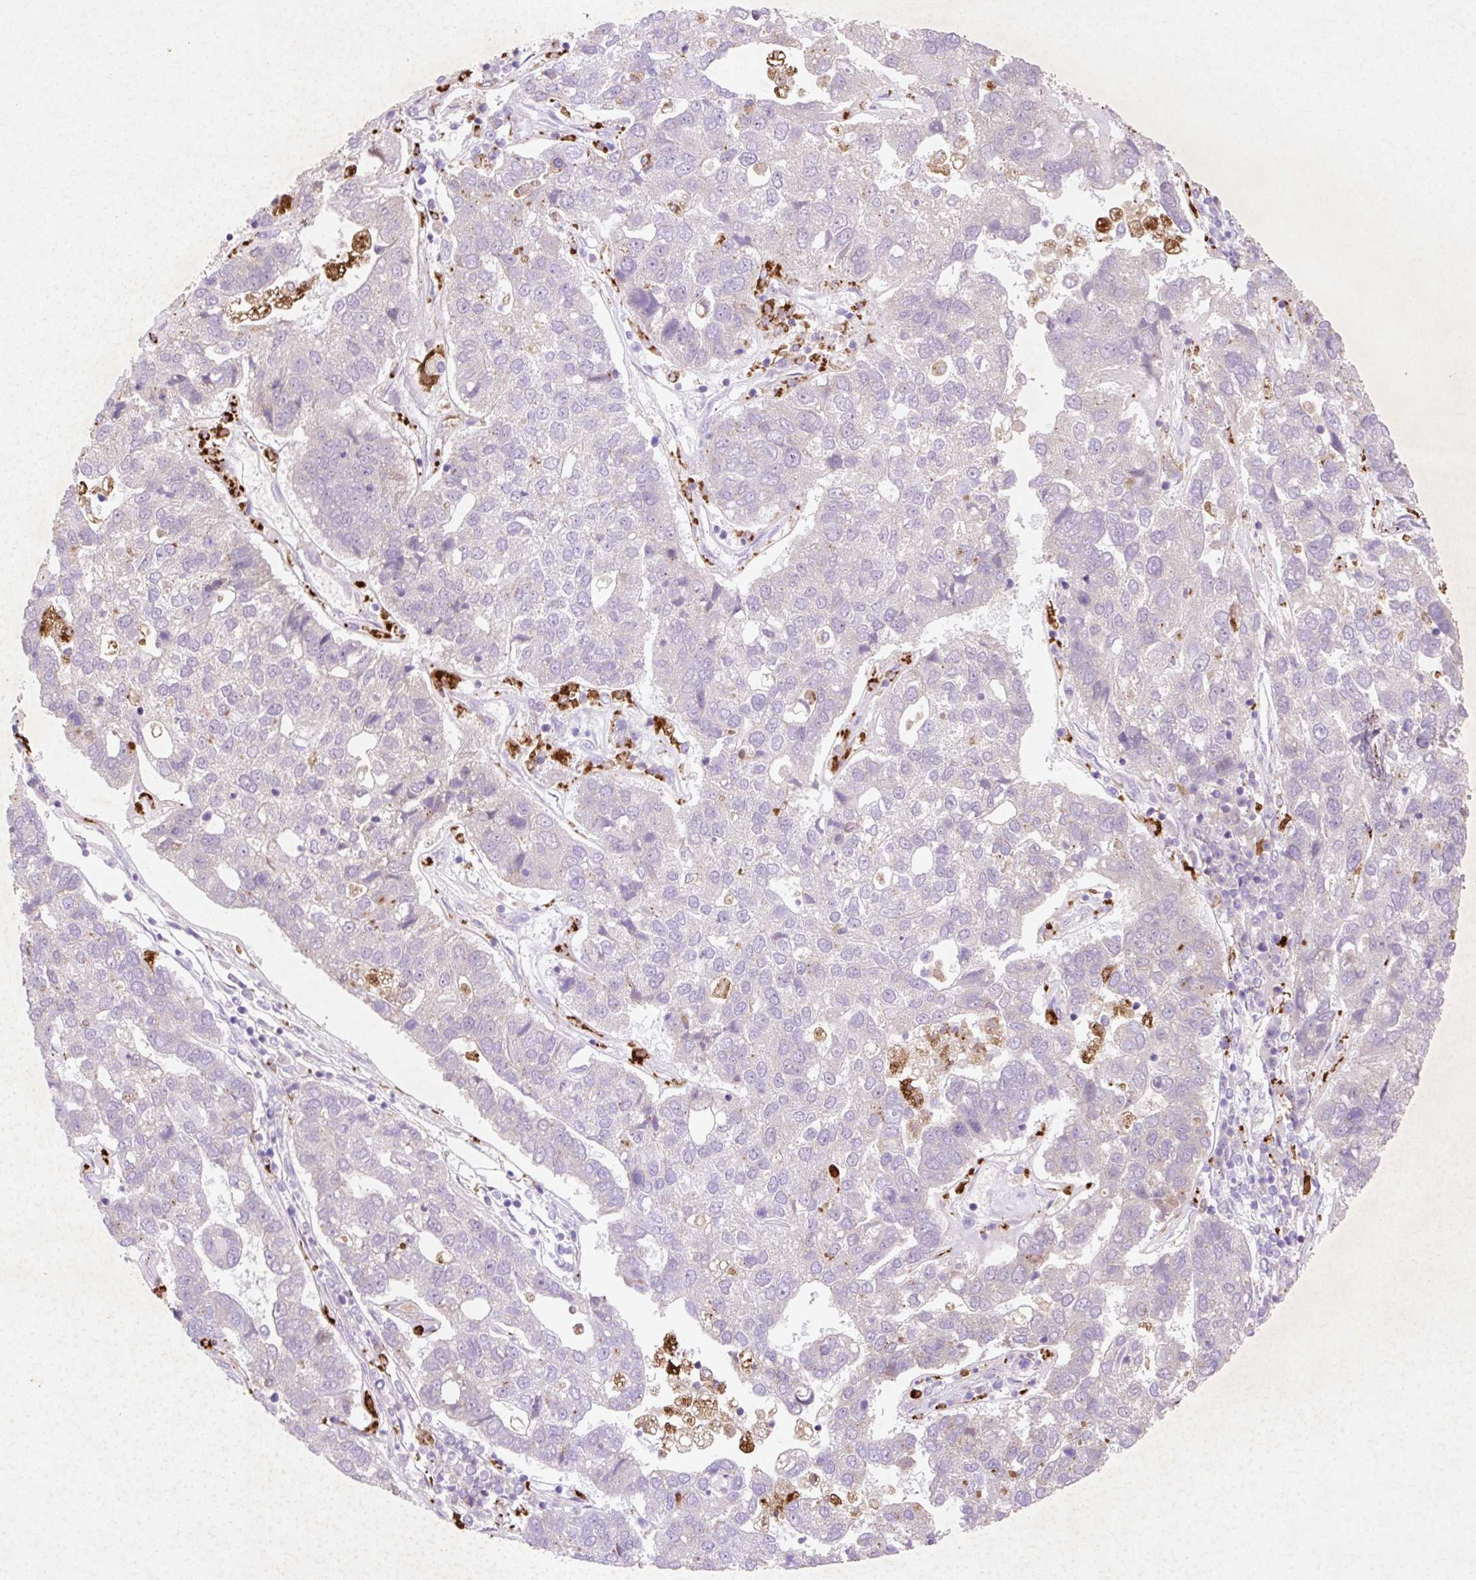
{"staining": {"intensity": "negative", "quantity": "none", "location": "none"}, "tissue": "pancreatic cancer", "cell_type": "Tumor cells", "image_type": "cancer", "snomed": [{"axis": "morphology", "description": "Adenocarcinoma, NOS"}, {"axis": "topography", "description": "Pancreas"}], "caption": "There is no significant expression in tumor cells of pancreatic cancer.", "gene": "HEXA", "patient": {"sex": "female", "age": 61}}